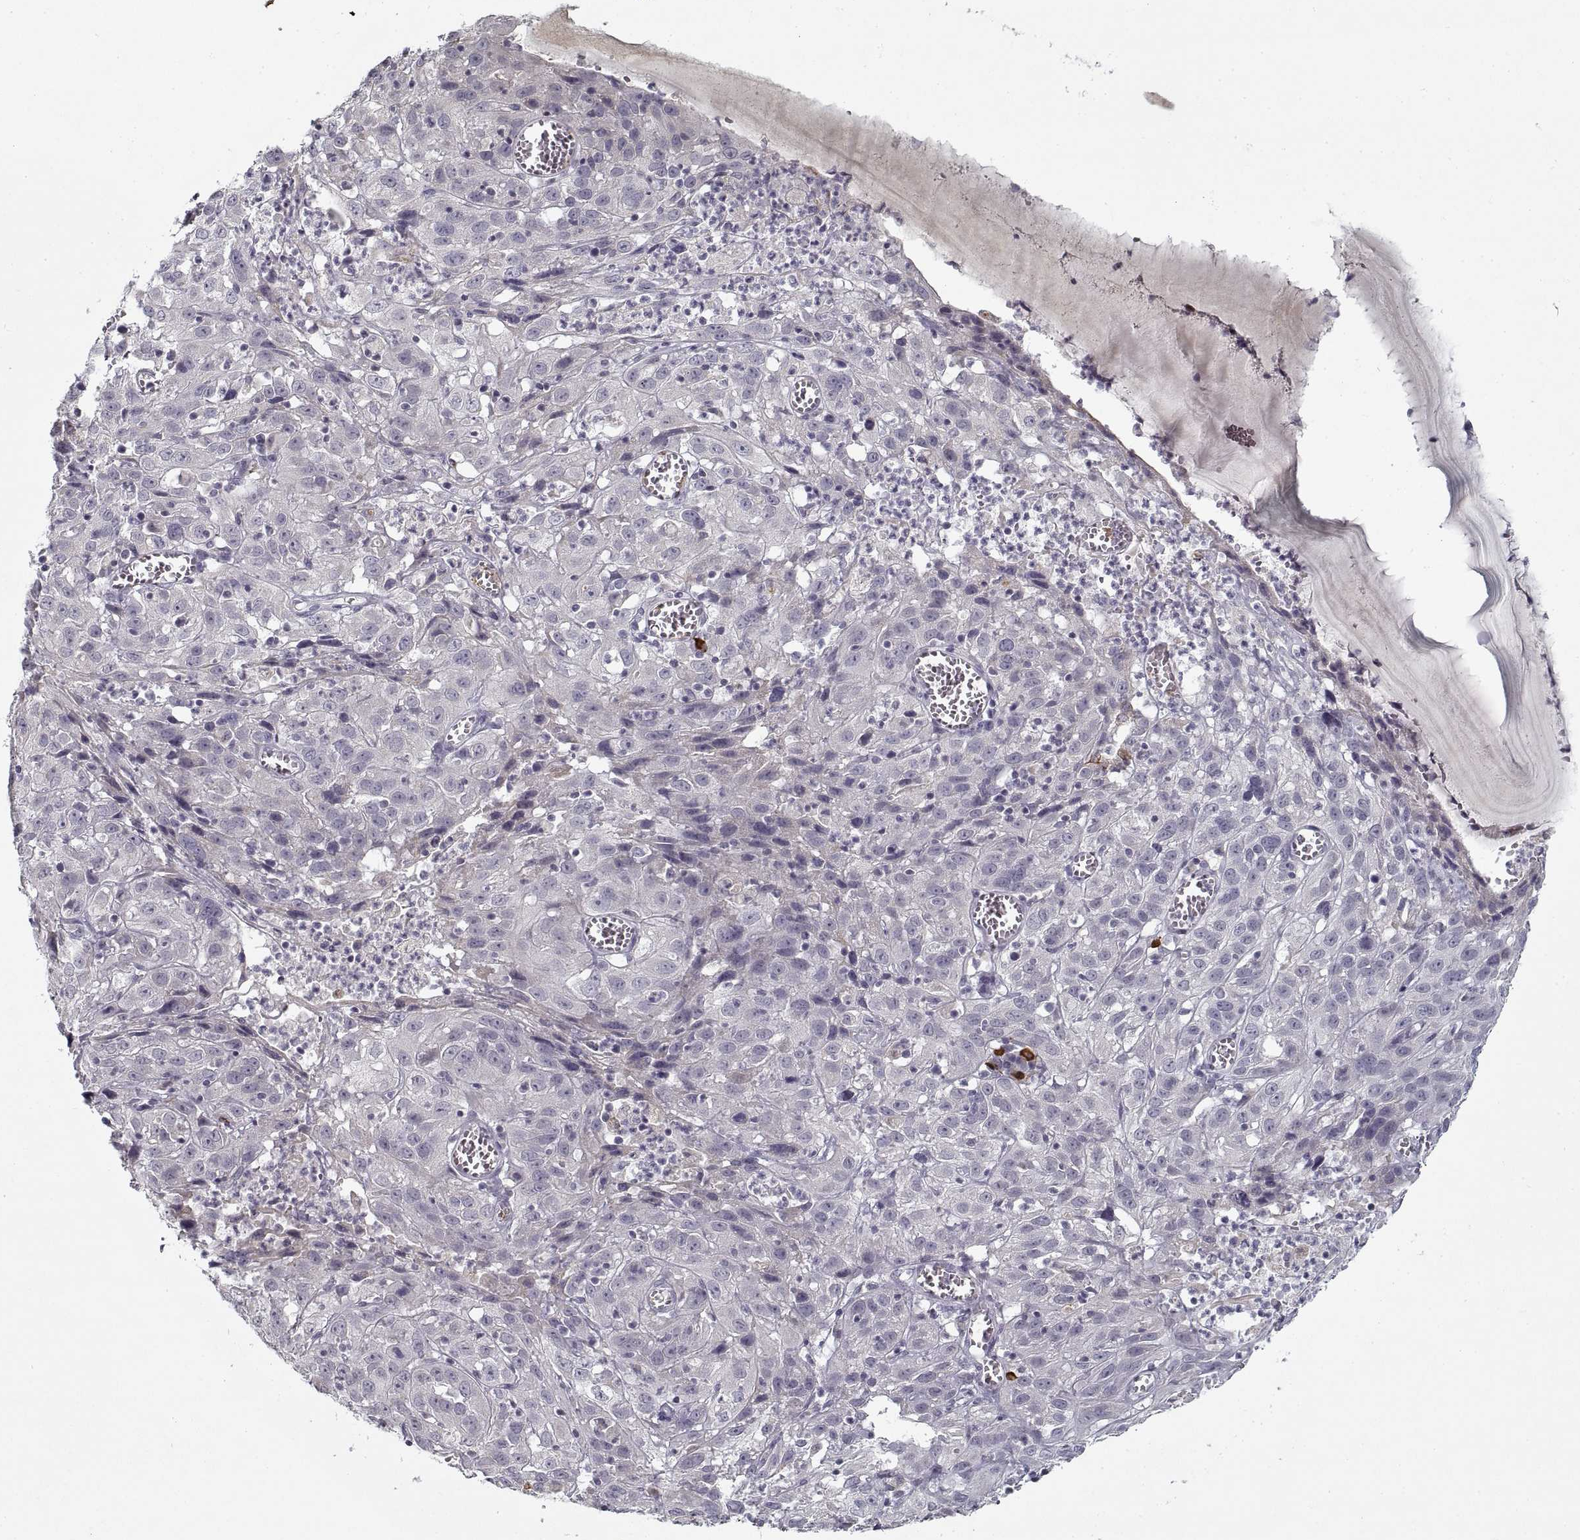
{"staining": {"intensity": "negative", "quantity": "none", "location": "none"}, "tissue": "cervical cancer", "cell_type": "Tumor cells", "image_type": "cancer", "snomed": [{"axis": "morphology", "description": "Squamous cell carcinoma, NOS"}, {"axis": "topography", "description": "Cervix"}], "caption": "DAB immunohistochemical staining of human cervical squamous cell carcinoma exhibits no significant staining in tumor cells.", "gene": "GAD2", "patient": {"sex": "female", "age": 32}}